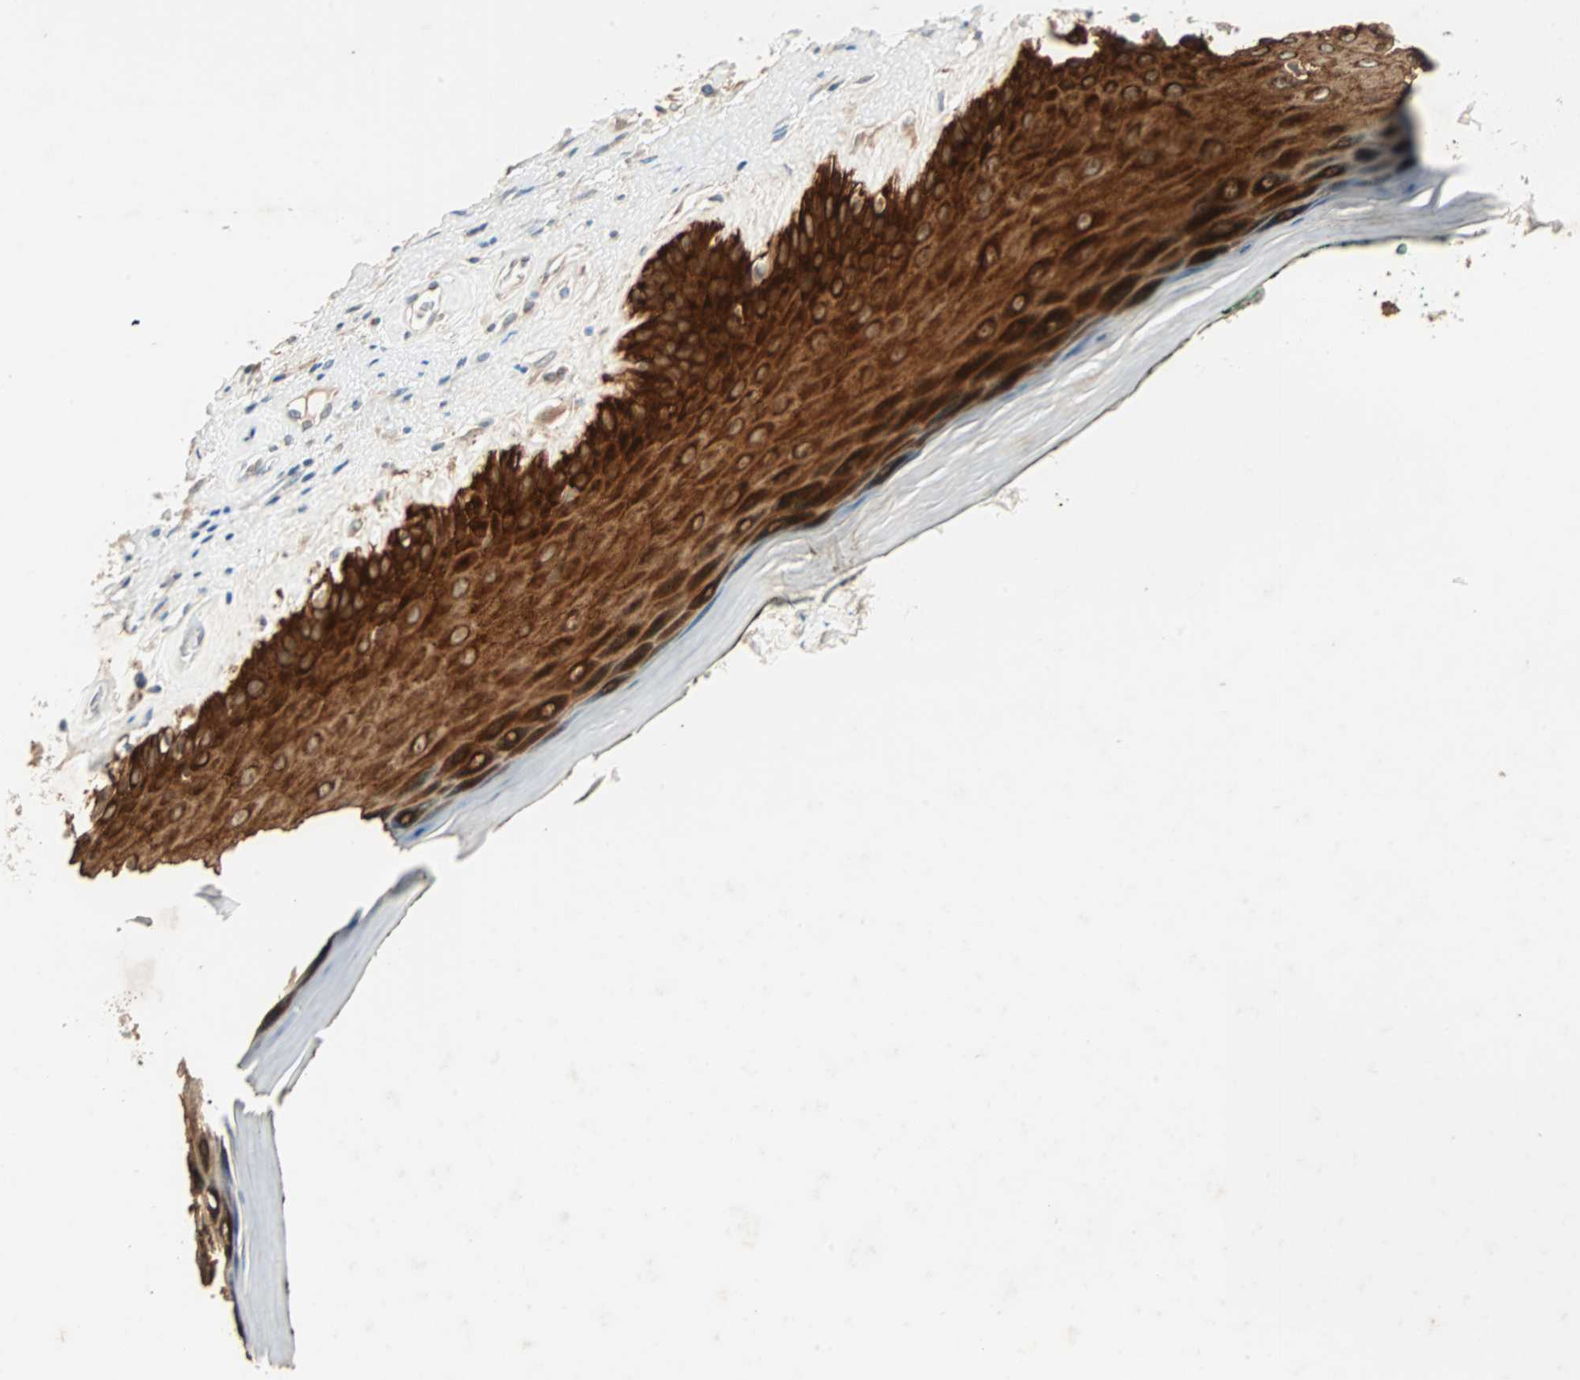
{"staining": {"intensity": "strong", "quantity": ">75%", "location": "cytoplasmic/membranous,nuclear"}, "tissue": "skin", "cell_type": "Epidermal cells", "image_type": "normal", "snomed": [{"axis": "morphology", "description": "Normal tissue, NOS"}, {"axis": "morphology", "description": "Inflammation, NOS"}, {"axis": "topography", "description": "Vulva"}], "caption": "Immunohistochemical staining of normal skin exhibits strong cytoplasmic/membranous,nuclear protein positivity in about >75% of epidermal cells. The staining was performed using DAB, with brown indicating positive protein expression. Nuclei are stained blue with hematoxylin.", "gene": "CMC2", "patient": {"sex": "female", "age": 84}}